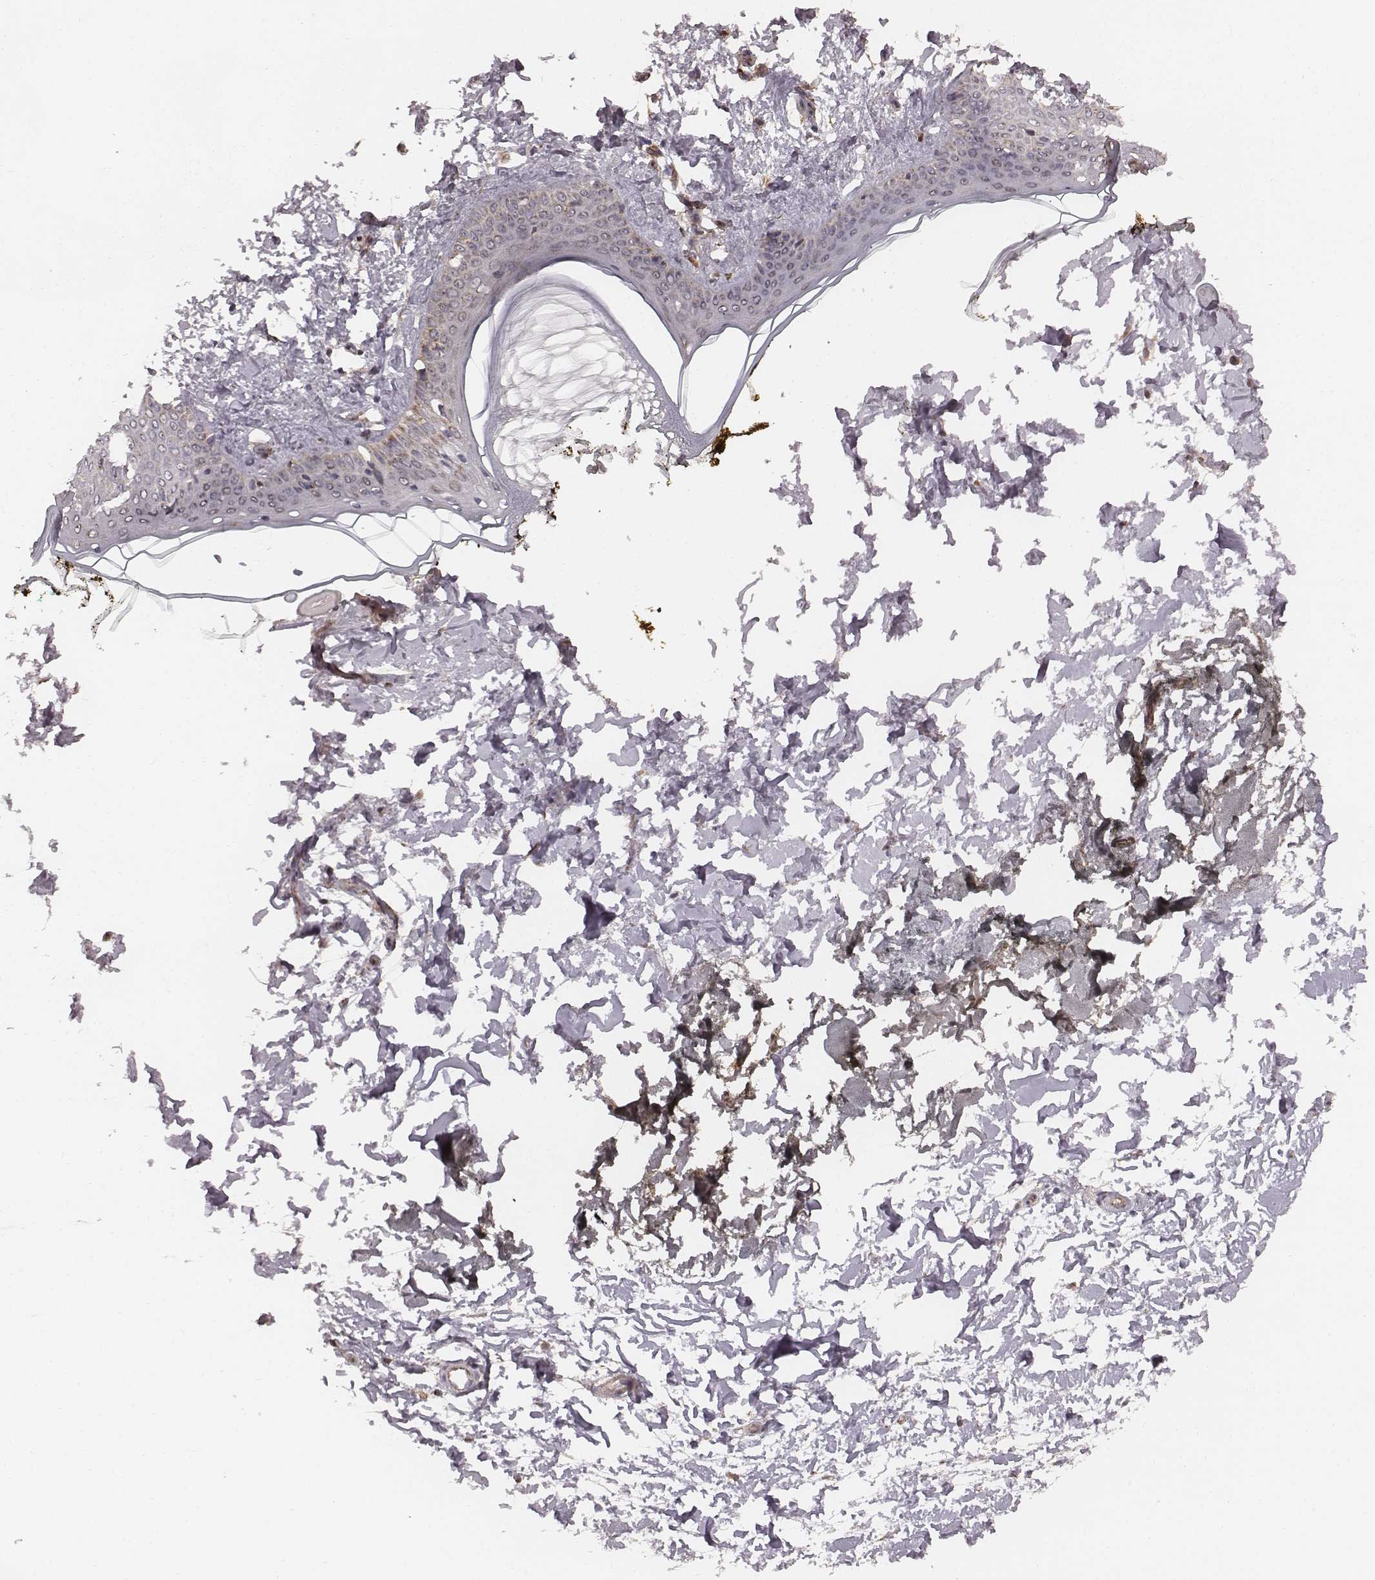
{"staining": {"intensity": "strong", "quantity": ">75%", "location": "cytoplasmic/membranous"}, "tissue": "skin", "cell_type": "Fibroblasts", "image_type": "normal", "snomed": [{"axis": "morphology", "description": "Normal tissue, NOS"}, {"axis": "topography", "description": "Skin"}], "caption": "This is an image of immunohistochemistry (IHC) staining of normal skin, which shows strong expression in the cytoplasmic/membranous of fibroblasts.", "gene": "PDCD2L", "patient": {"sex": "female", "age": 34}}